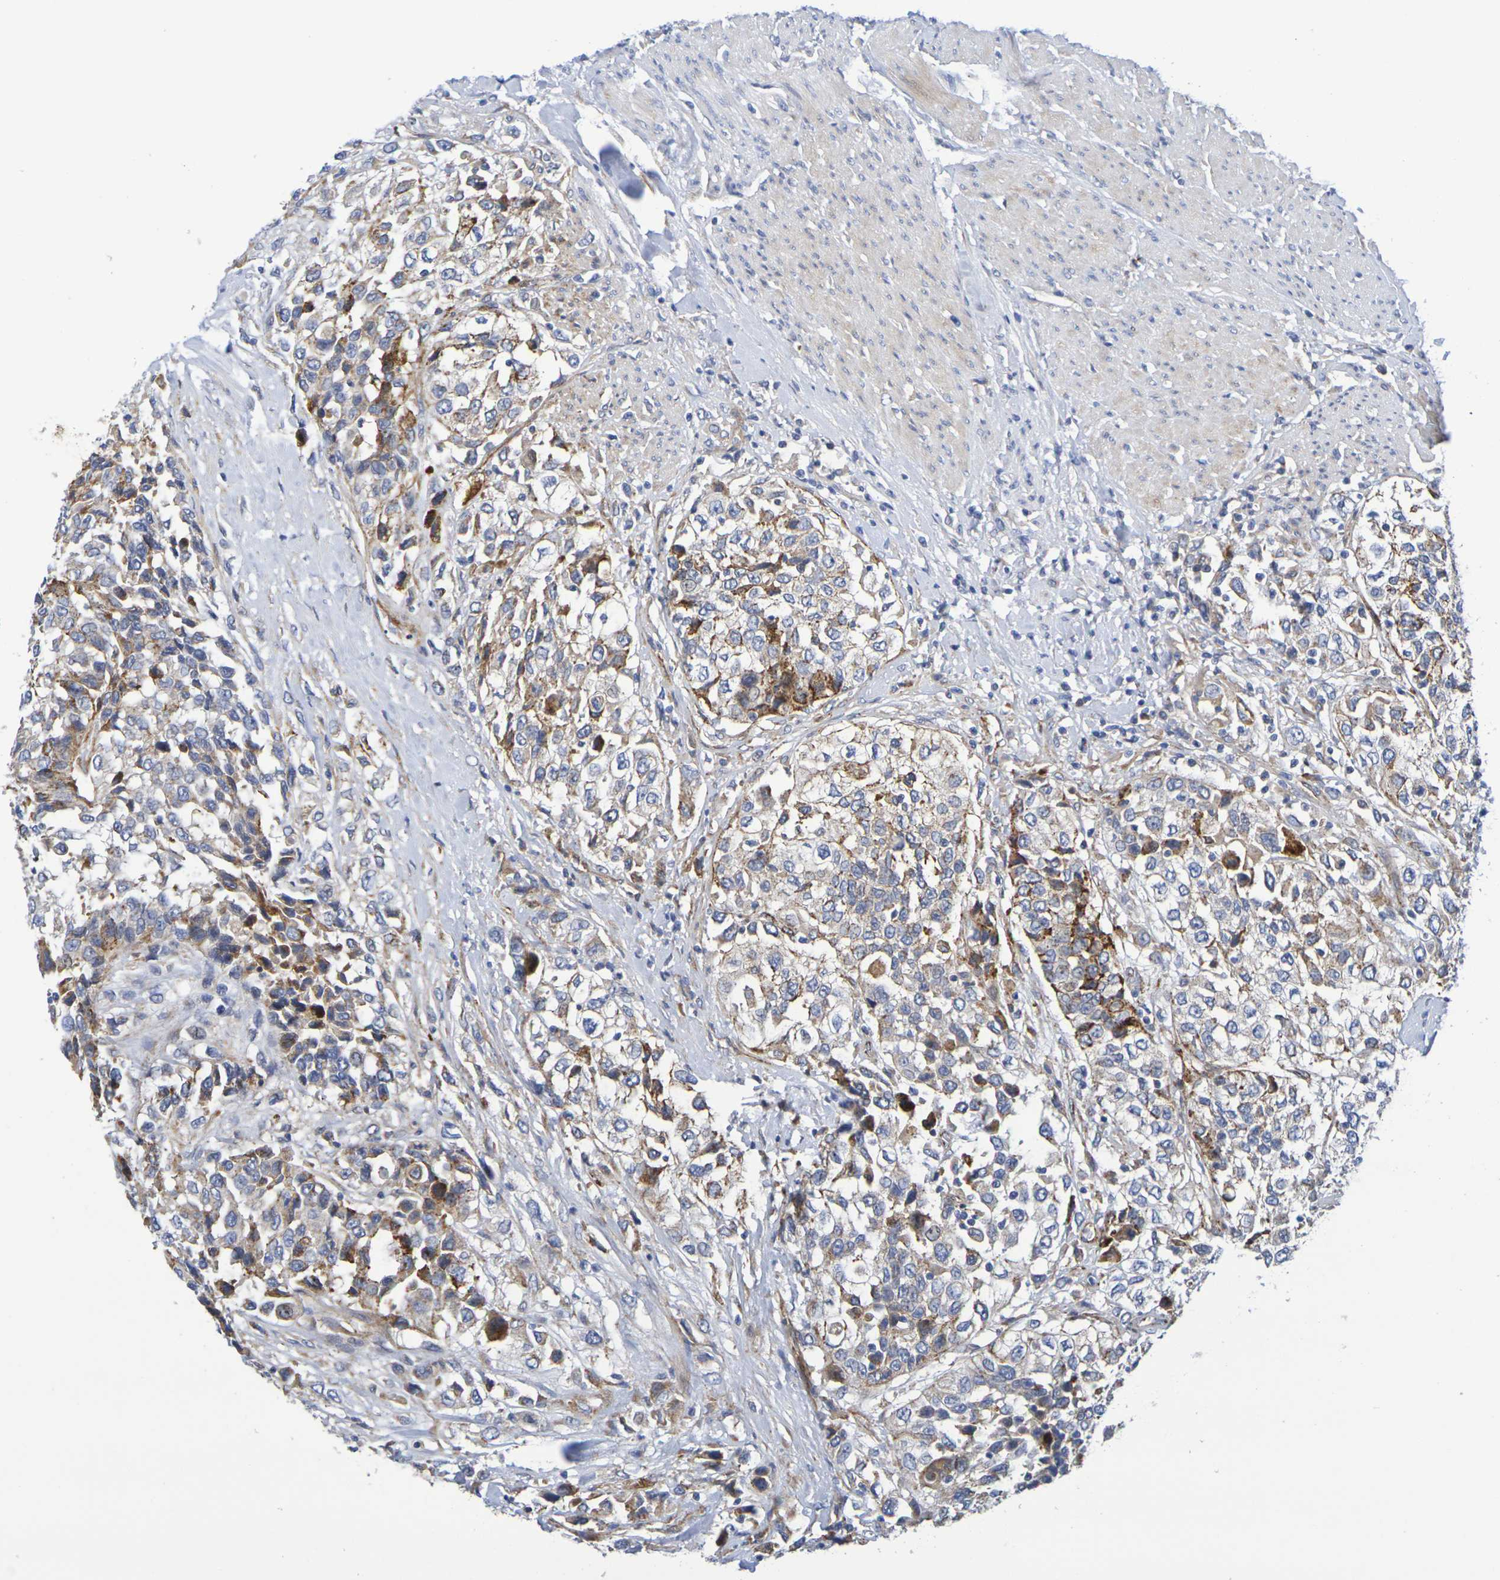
{"staining": {"intensity": "moderate", "quantity": "25%-75%", "location": "cytoplasmic/membranous"}, "tissue": "urothelial cancer", "cell_type": "Tumor cells", "image_type": "cancer", "snomed": [{"axis": "morphology", "description": "Urothelial carcinoma, High grade"}, {"axis": "topography", "description": "Urinary bladder"}], "caption": "Immunohistochemistry (IHC) of human urothelial carcinoma (high-grade) exhibits medium levels of moderate cytoplasmic/membranous expression in about 25%-75% of tumor cells.", "gene": "SDC4", "patient": {"sex": "female", "age": 80}}